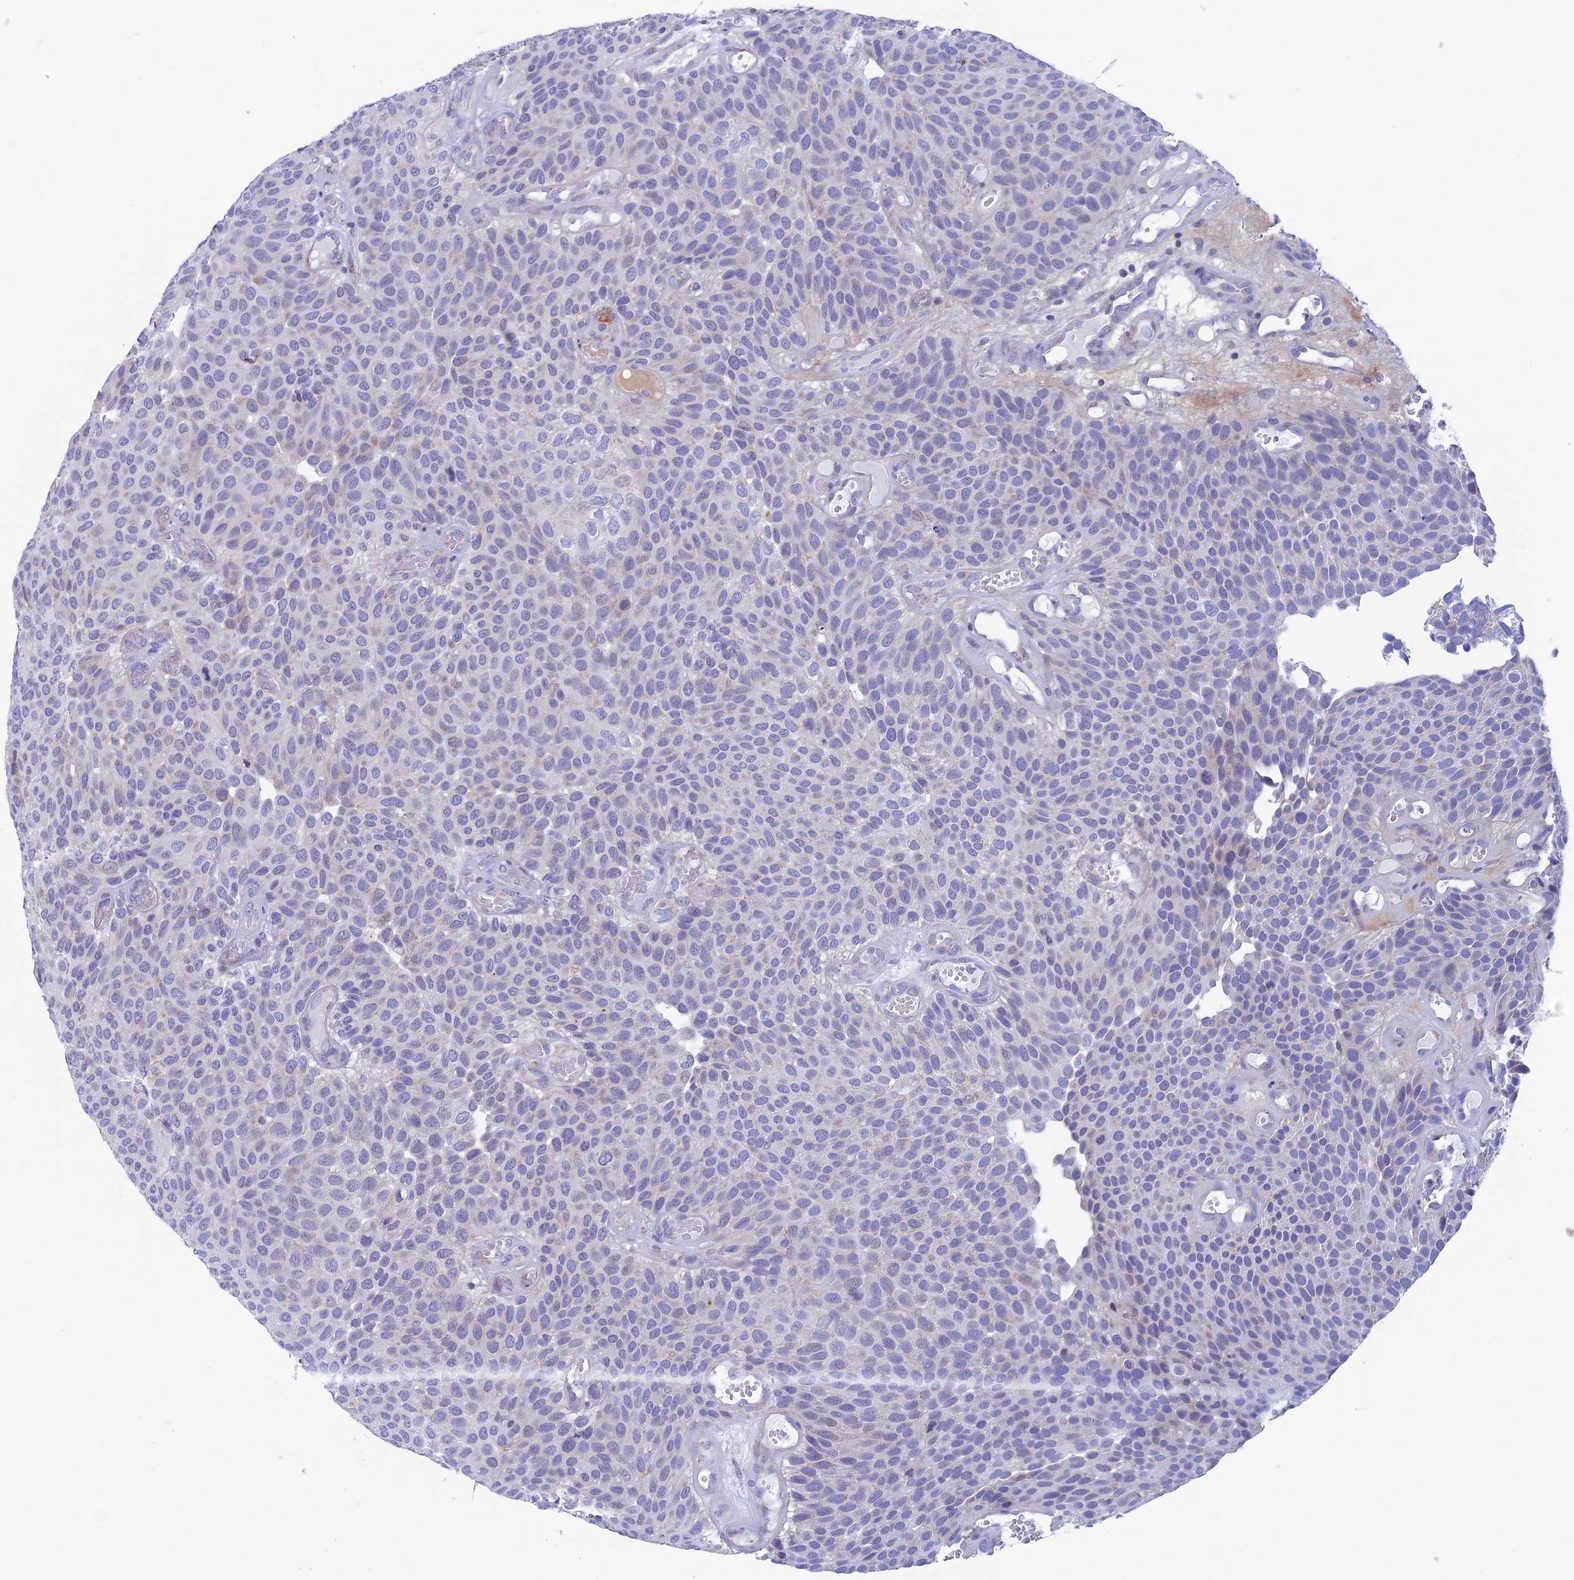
{"staining": {"intensity": "negative", "quantity": "none", "location": "none"}, "tissue": "urothelial cancer", "cell_type": "Tumor cells", "image_type": "cancer", "snomed": [{"axis": "morphology", "description": "Urothelial carcinoma, Low grade"}, {"axis": "topography", "description": "Urinary bladder"}], "caption": "IHC of urothelial carcinoma (low-grade) exhibits no positivity in tumor cells.", "gene": "NDUFB9", "patient": {"sex": "male", "age": 89}}